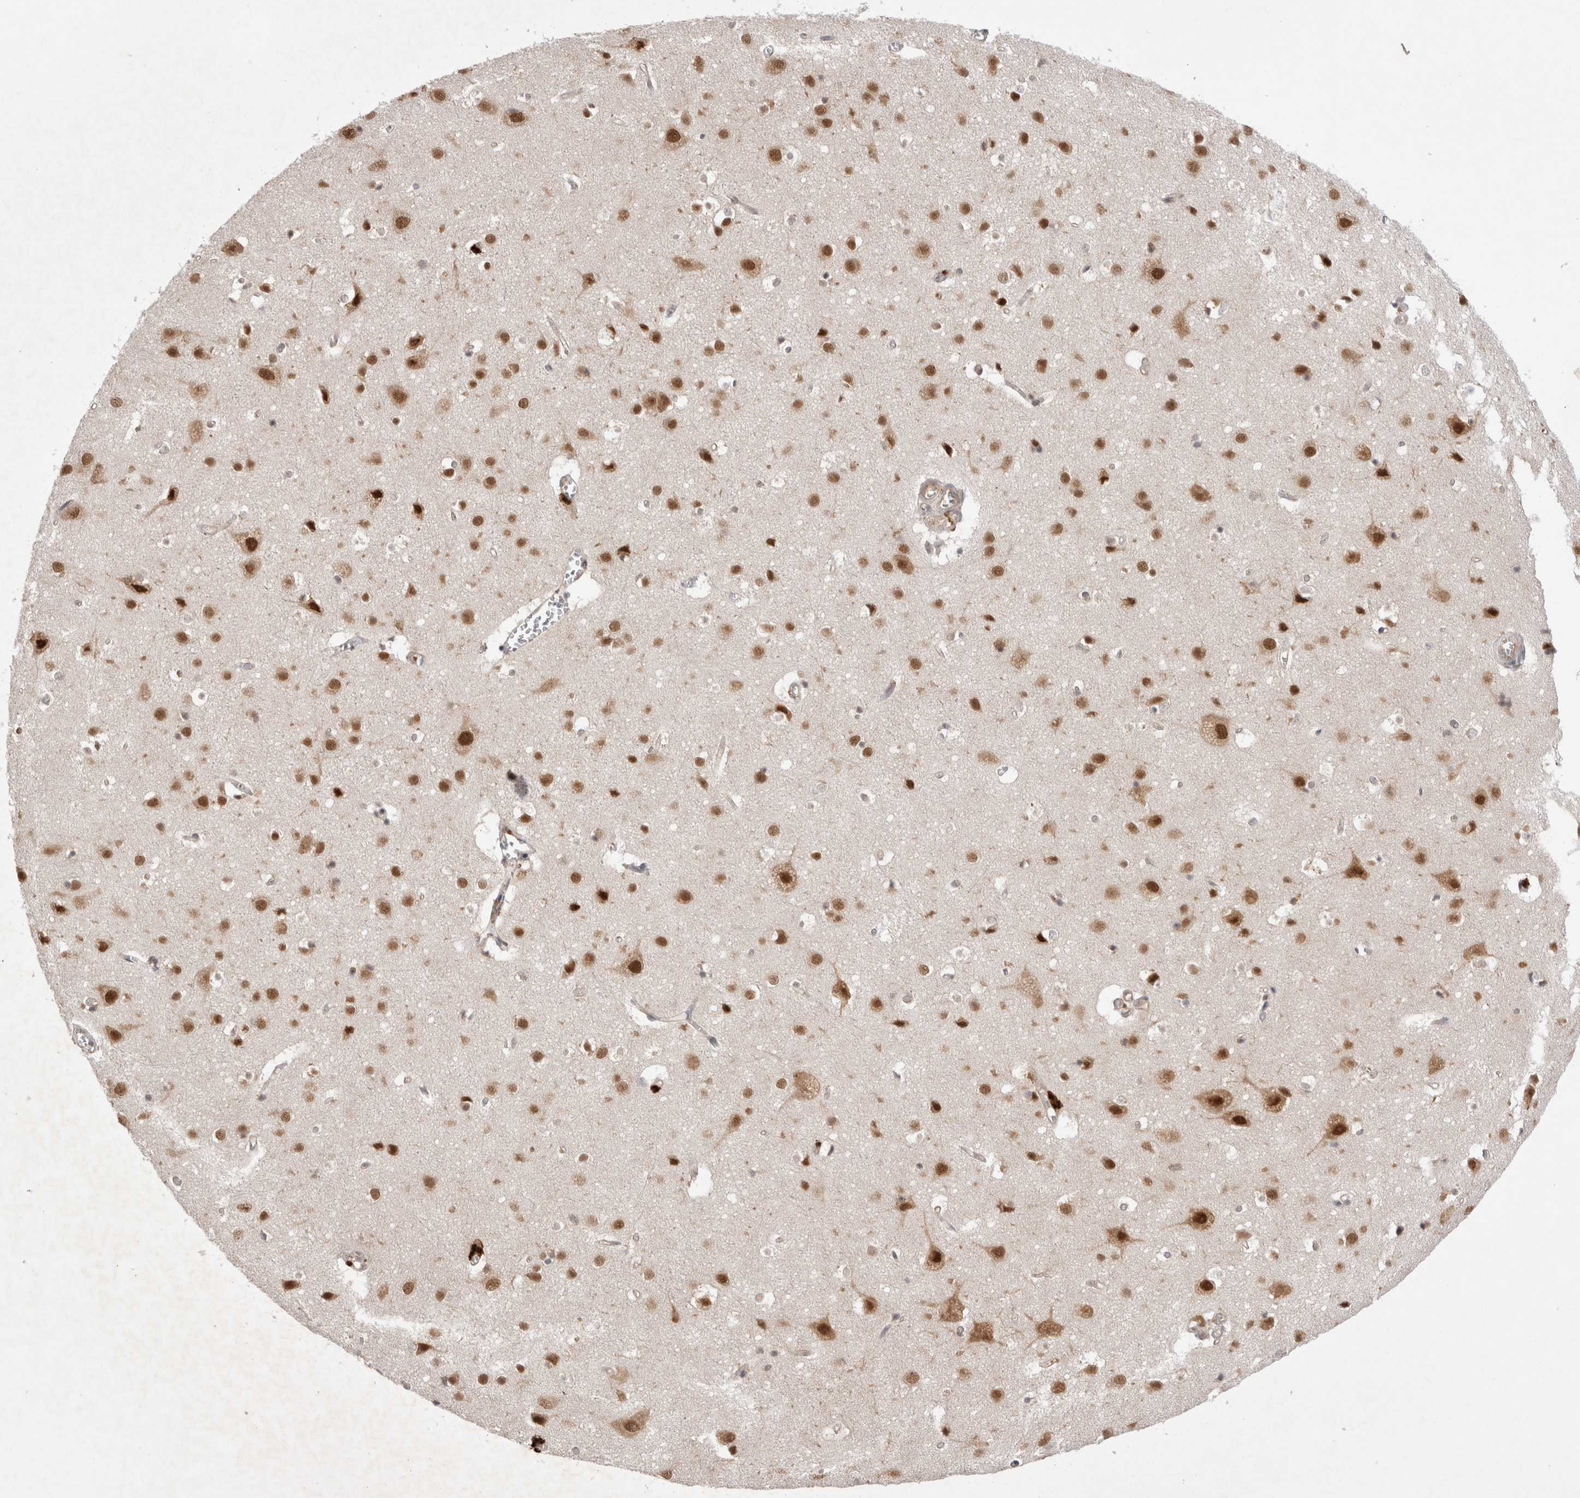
{"staining": {"intensity": "negative", "quantity": "none", "location": "none"}, "tissue": "cerebral cortex", "cell_type": "Endothelial cells", "image_type": "normal", "snomed": [{"axis": "morphology", "description": "Normal tissue, NOS"}, {"axis": "topography", "description": "Cerebral cortex"}], "caption": "Endothelial cells are negative for protein expression in benign human cerebral cortex. (DAB immunohistochemistry visualized using brightfield microscopy, high magnification).", "gene": "EIF3E", "patient": {"sex": "male", "age": 54}}